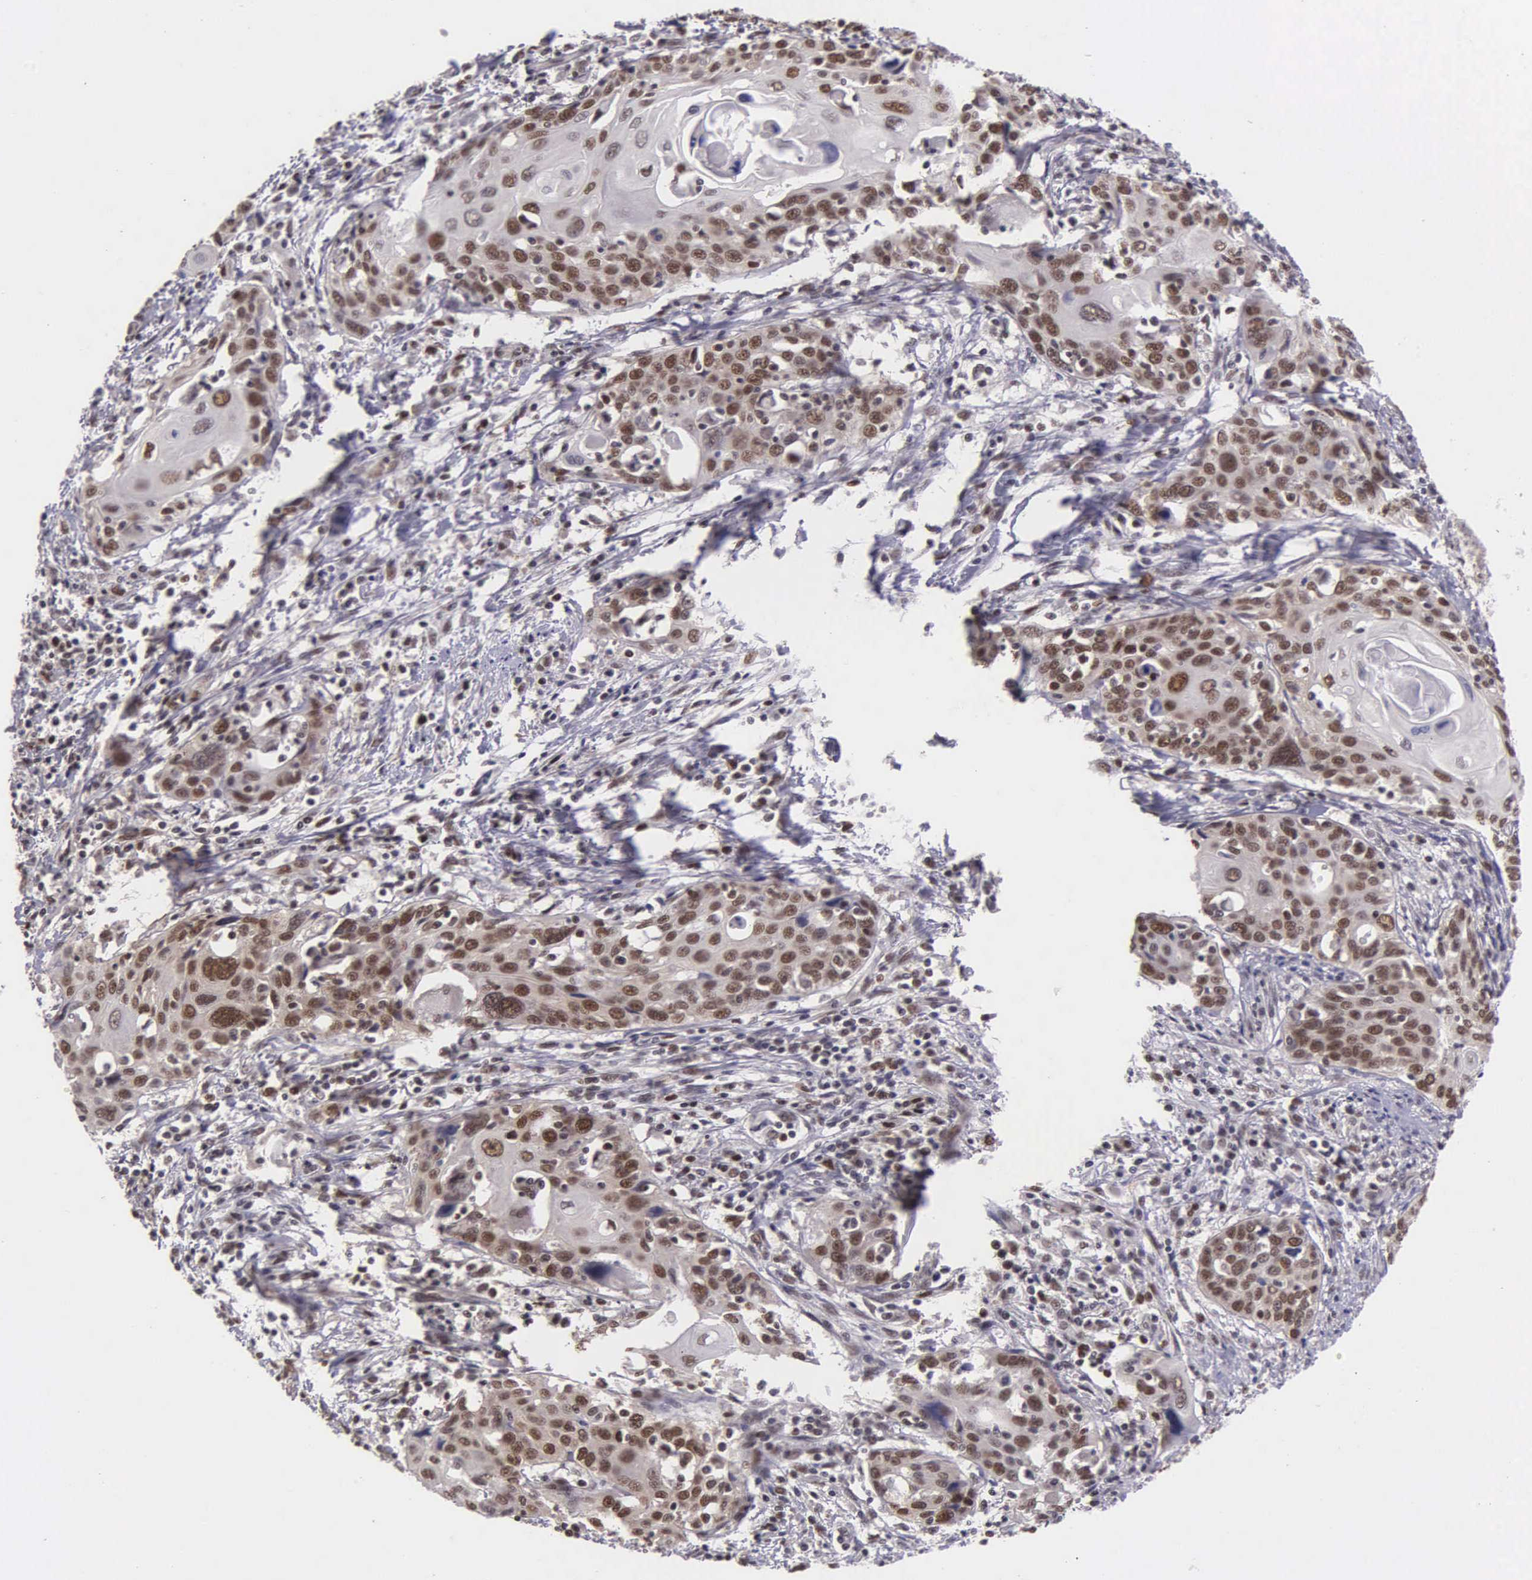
{"staining": {"intensity": "moderate", "quantity": "25%-75%", "location": "nuclear"}, "tissue": "cervical cancer", "cell_type": "Tumor cells", "image_type": "cancer", "snomed": [{"axis": "morphology", "description": "Squamous cell carcinoma, NOS"}, {"axis": "topography", "description": "Cervix"}], "caption": "Cervical cancer (squamous cell carcinoma) stained with a protein marker reveals moderate staining in tumor cells.", "gene": "UBR7", "patient": {"sex": "female", "age": 54}}